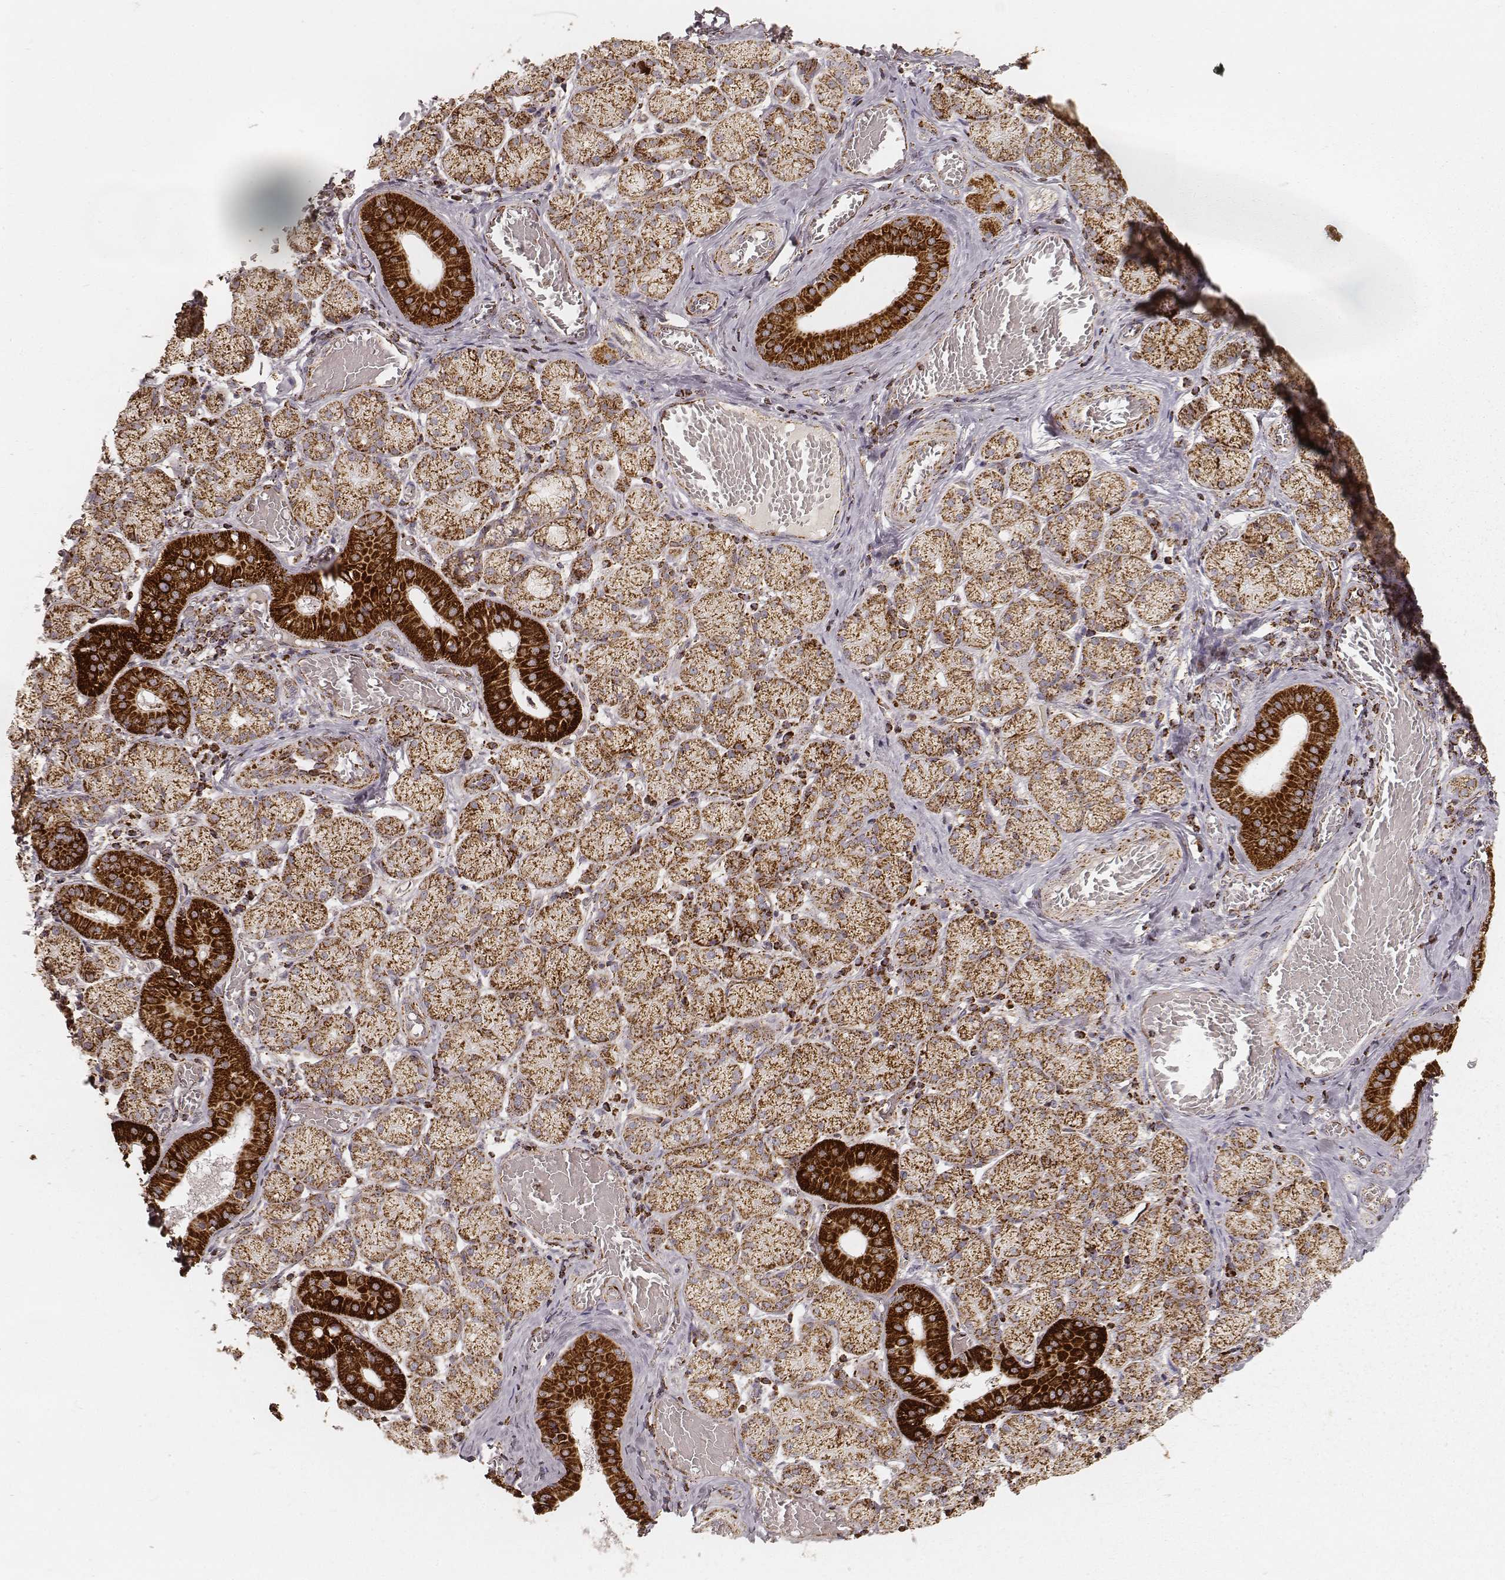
{"staining": {"intensity": "strong", "quantity": ">75%", "location": "cytoplasmic/membranous"}, "tissue": "salivary gland", "cell_type": "Glandular cells", "image_type": "normal", "snomed": [{"axis": "morphology", "description": "Normal tissue, NOS"}, {"axis": "topography", "description": "Salivary gland"}, {"axis": "topography", "description": "Peripheral nerve tissue"}], "caption": "A histopathology image showing strong cytoplasmic/membranous staining in about >75% of glandular cells in benign salivary gland, as visualized by brown immunohistochemical staining.", "gene": "CS", "patient": {"sex": "female", "age": 24}}